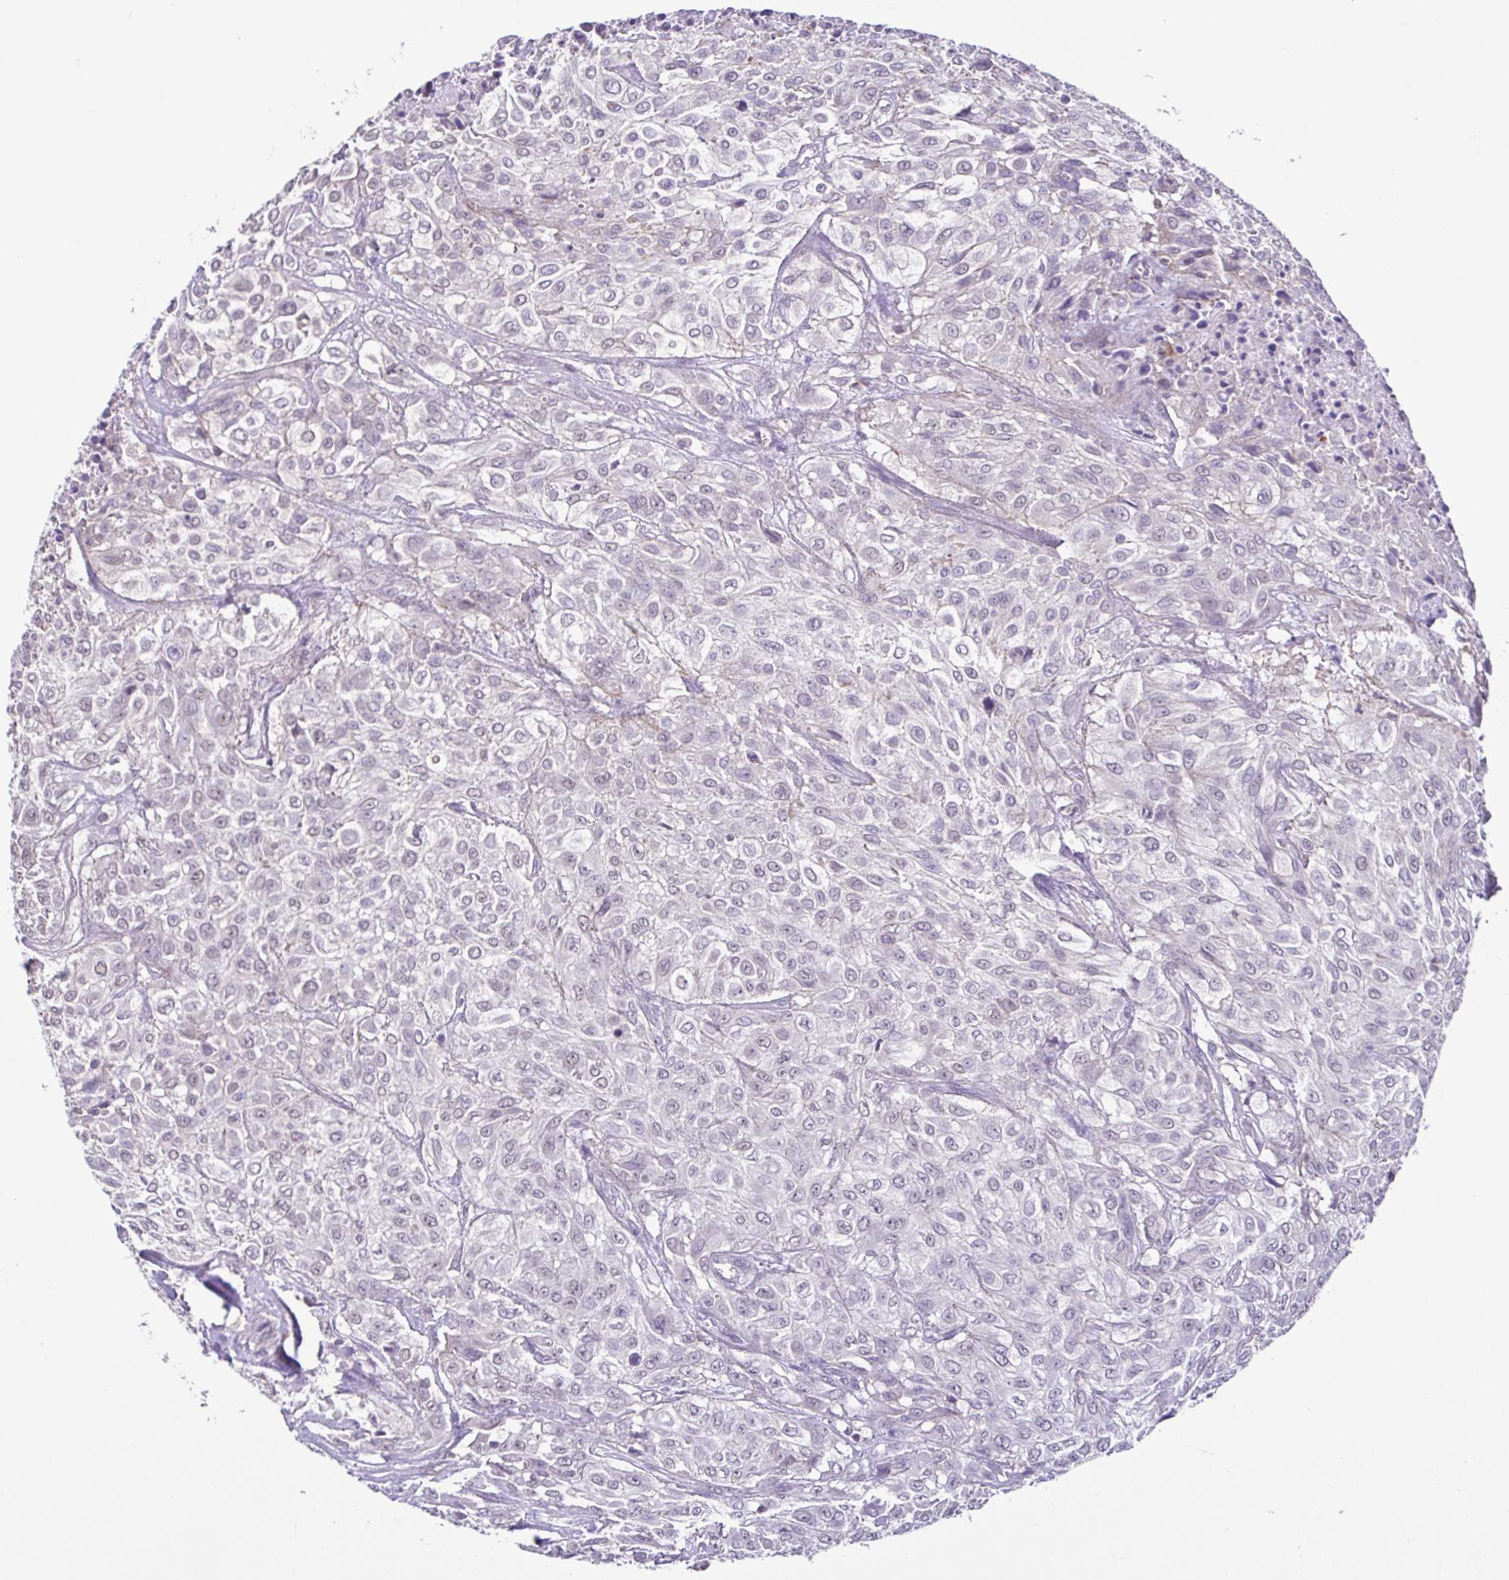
{"staining": {"intensity": "negative", "quantity": "none", "location": "none"}, "tissue": "urothelial cancer", "cell_type": "Tumor cells", "image_type": "cancer", "snomed": [{"axis": "morphology", "description": "Urothelial carcinoma, High grade"}, {"axis": "topography", "description": "Urinary bladder"}], "caption": "High power microscopy image of an immunohistochemistry (IHC) micrograph of urothelial carcinoma (high-grade), revealing no significant positivity in tumor cells.", "gene": "ACTRT3", "patient": {"sex": "male", "age": 57}}